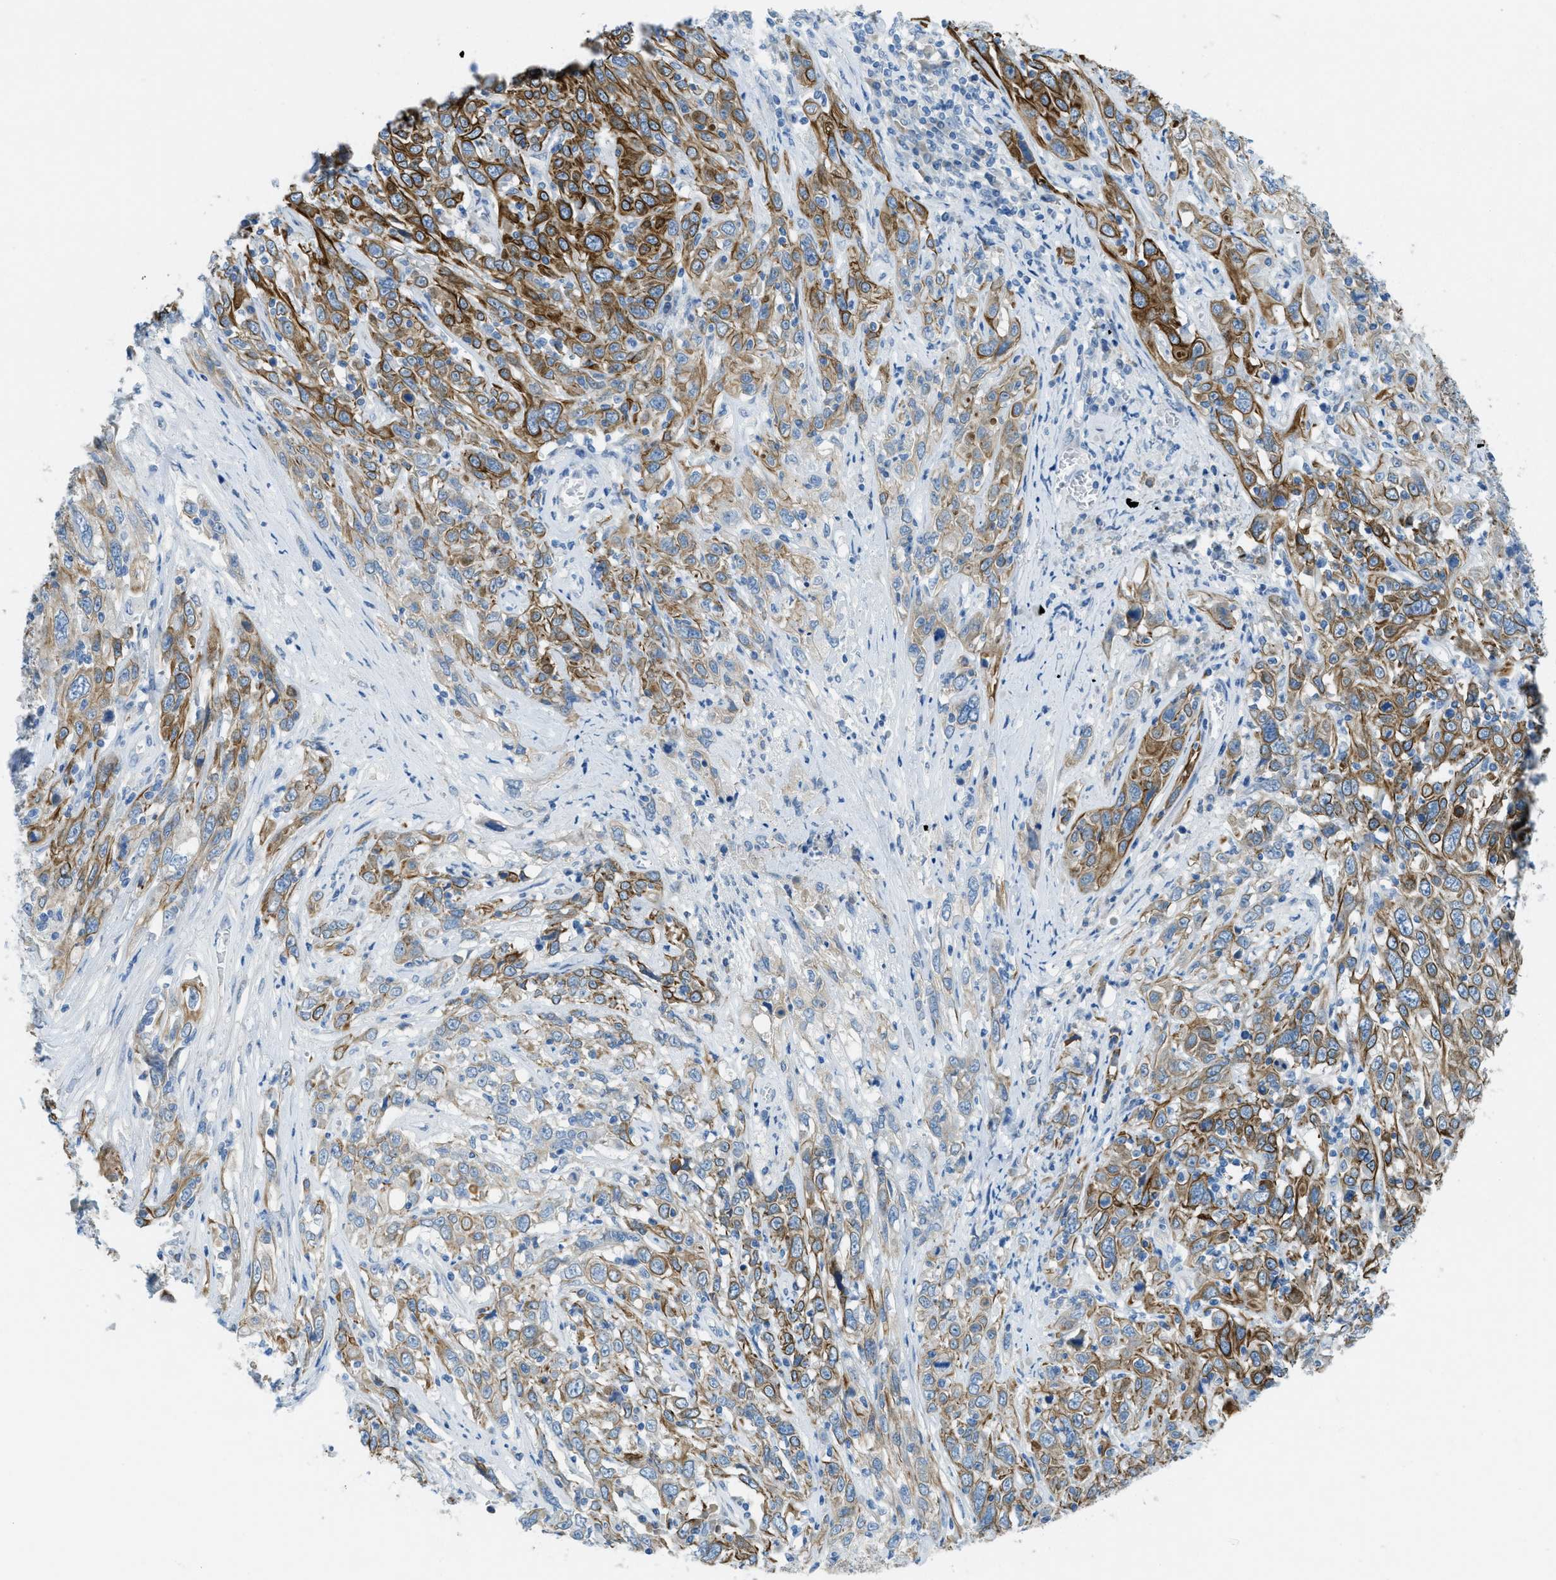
{"staining": {"intensity": "moderate", "quantity": ">75%", "location": "cytoplasmic/membranous"}, "tissue": "cervical cancer", "cell_type": "Tumor cells", "image_type": "cancer", "snomed": [{"axis": "morphology", "description": "Squamous cell carcinoma, NOS"}, {"axis": "topography", "description": "Cervix"}], "caption": "IHC histopathology image of human cervical cancer (squamous cell carcinoma) stained for a protein (brown), which demonstrates medium levels of moderate cytoplasmic/membranous staining in approximately >75% of tumor cells.", "gene": "KLHL8", "patient": {"sex": "female", "age": 46}}